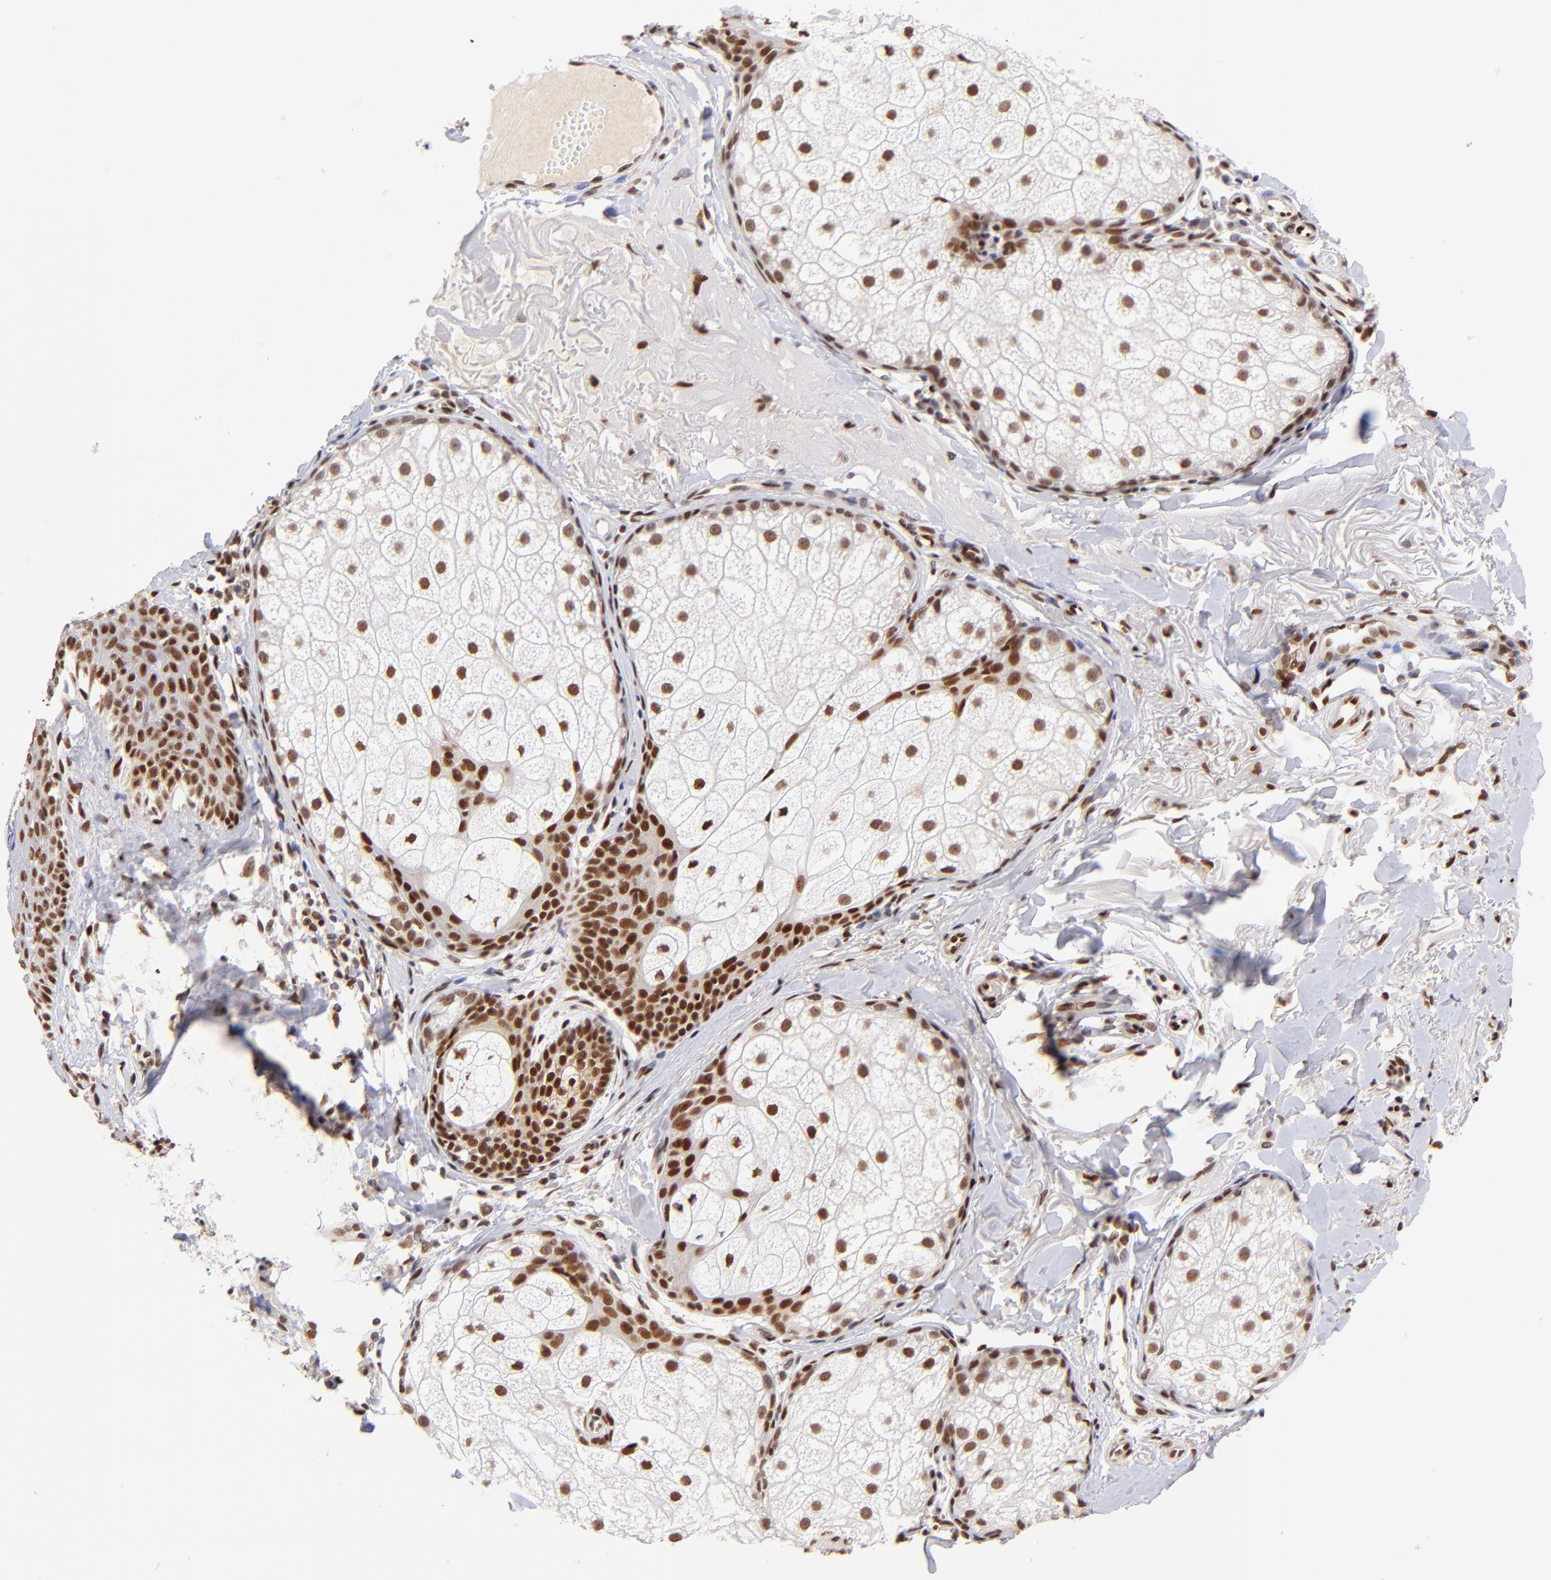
{"staining": {"intensity": "moderate", "quantity": ">75%", "location": "nuclear"}, "tissue": "skin cancer", "cell_type": "Tumor cells", "image_type": "cancer", "snomed": [{"axis": "morphology", "description": "Basal cell carcinoma"}, {"axis": "topography", "description": "Skin"}], "caption": "Human basal cell carcinoma (skin) stained with a brown dye shows moderate nuclear positive staining in about >75% of tumor cells.", "gene": "MIDEAS", "patient": {"sex": "male", "age": 74}}